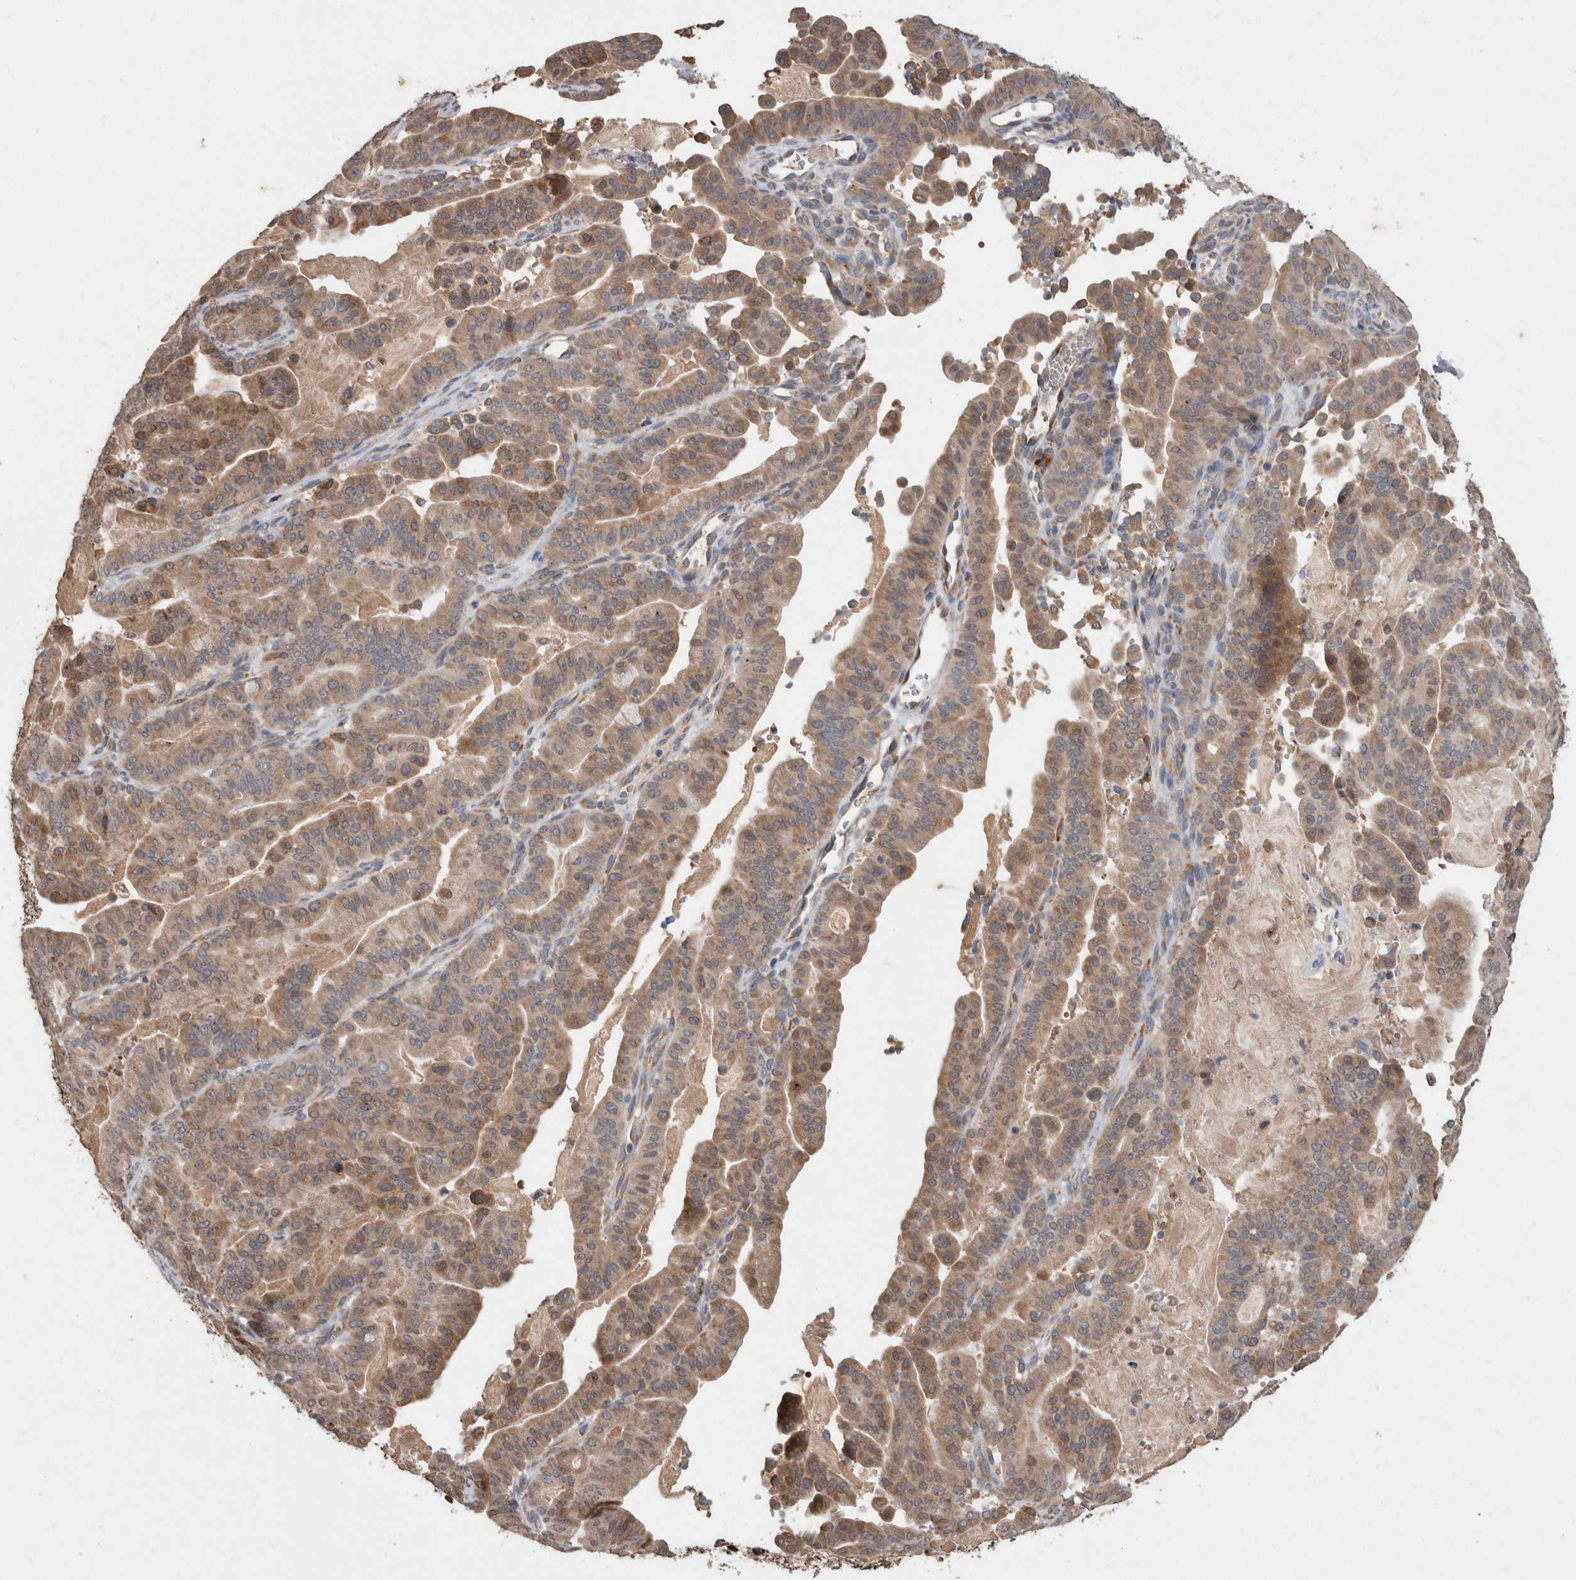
{"staining": {"intensity": "moderate", "quantity": ">75%", "location": "cytoplasmic/membranous"}, "tissue": "pancreatic cancer", "cell_type": "Tumor cells", "image_type": "cancer", "snomed": [{"axis": "morphology", "description": "Adenocarcinoma, NOS"}, {"axis": "topography", "description": "Pancreas"}], "caption": "Pancreatic cancer (adenocarcinoma) stained for a protein (brown) exhibits moderate cytoplasmic/membranous positive staining in approximately >75% of tumor cells.", "gene": "ADGRL3", "patient": {"sex": "male", "age": 63}}